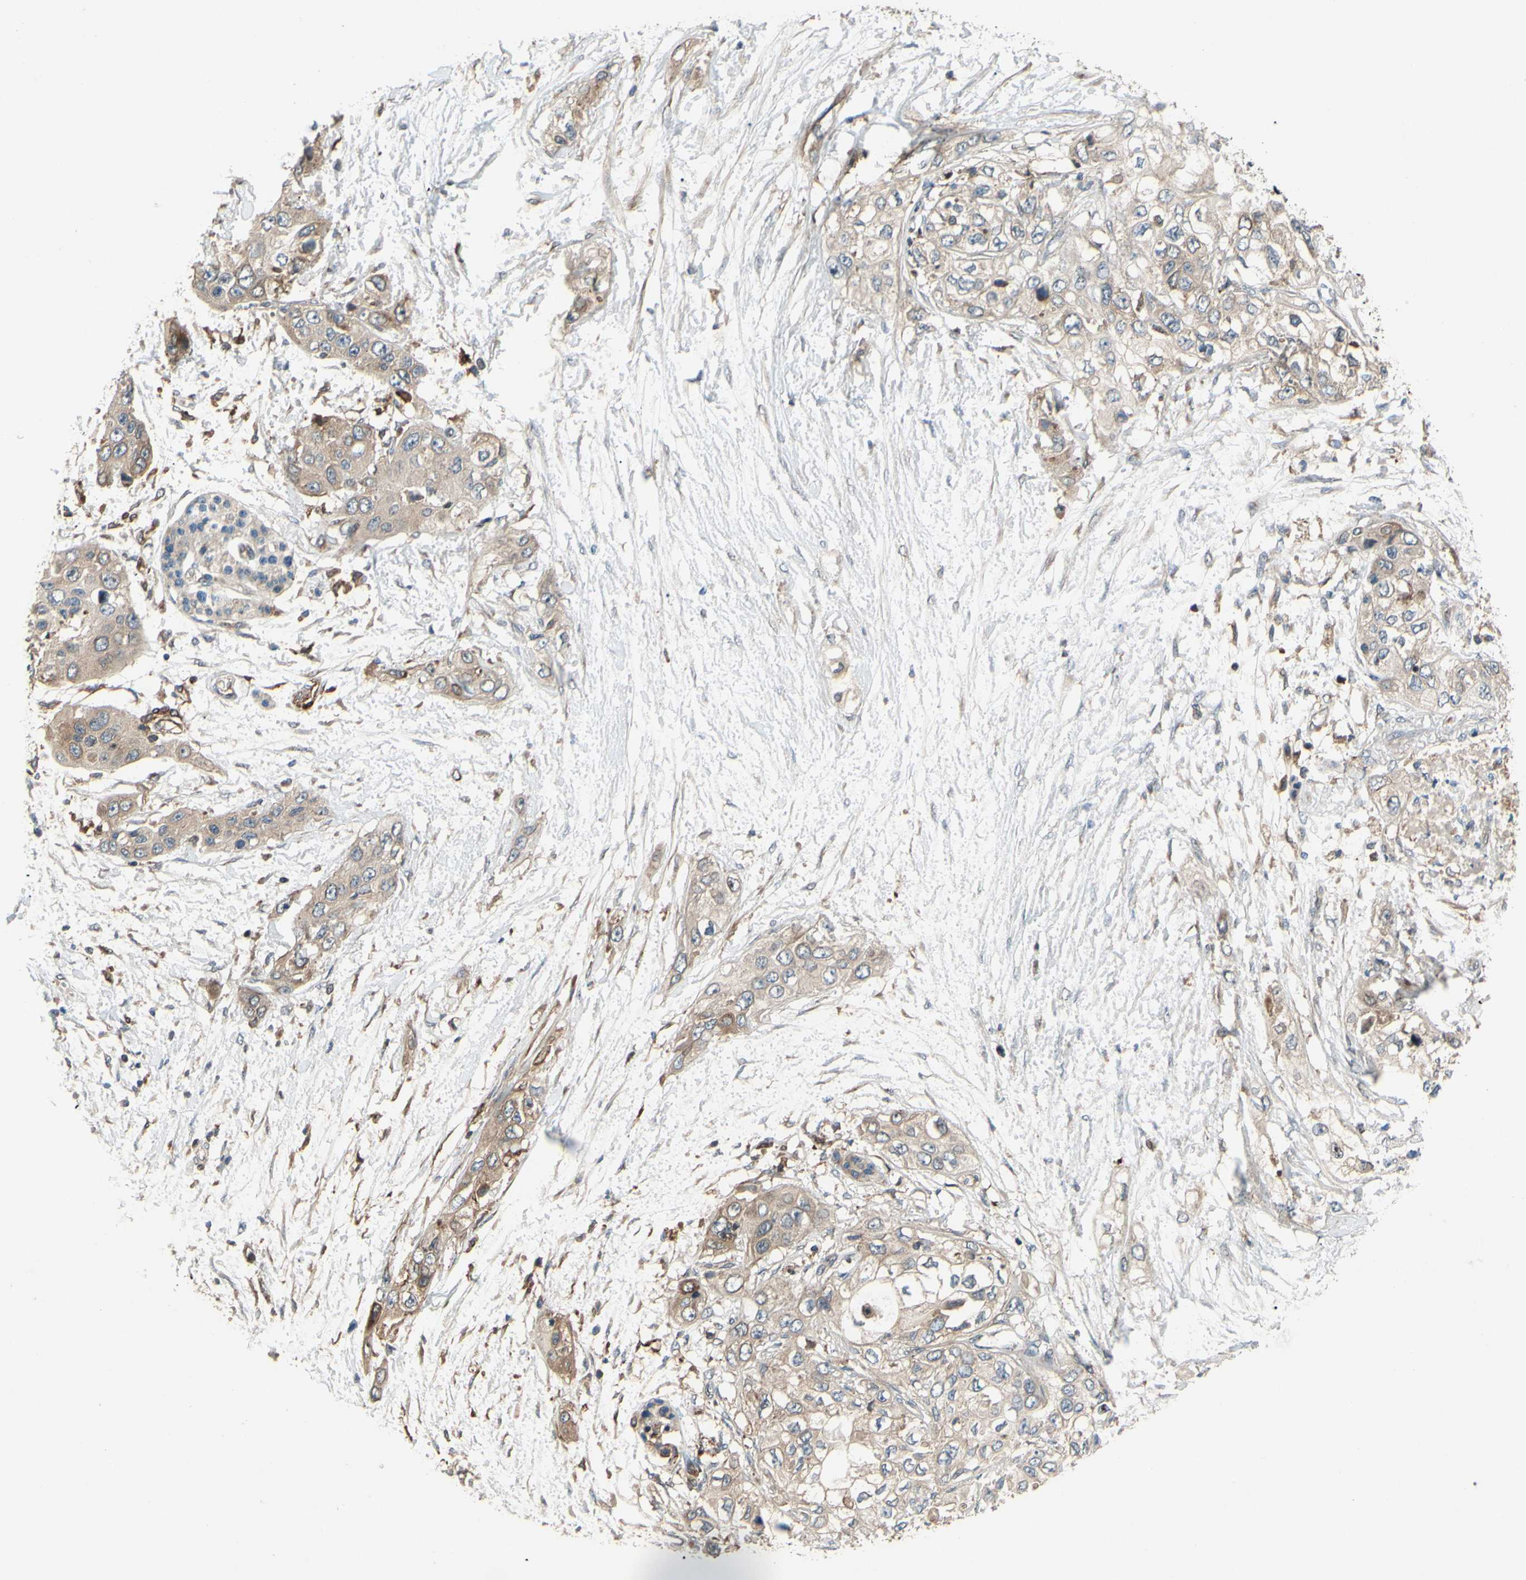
{"staining": {"intensity": "weak", "quantity": ">75%", "location": "cytoplasmic/membranous"}, "tissue": "pancreatic cancer", "cell_type": "Tumor cells", "image_type": "cancer", "snomed": [{"axis": "morphology", "description": "Adenocarcinoma, NOS"}, {"axis": "topography", "description": "Pancreas"}], "caption": "About >75% of tumor cells in human adenocarcinoma (pancreatic) show weak cytoplasmic/membranous protein expression as visualized by brown immunohistochemical staining.", "gene": "SPTLC1", "patient": {"sex": "female", "age": 70}}